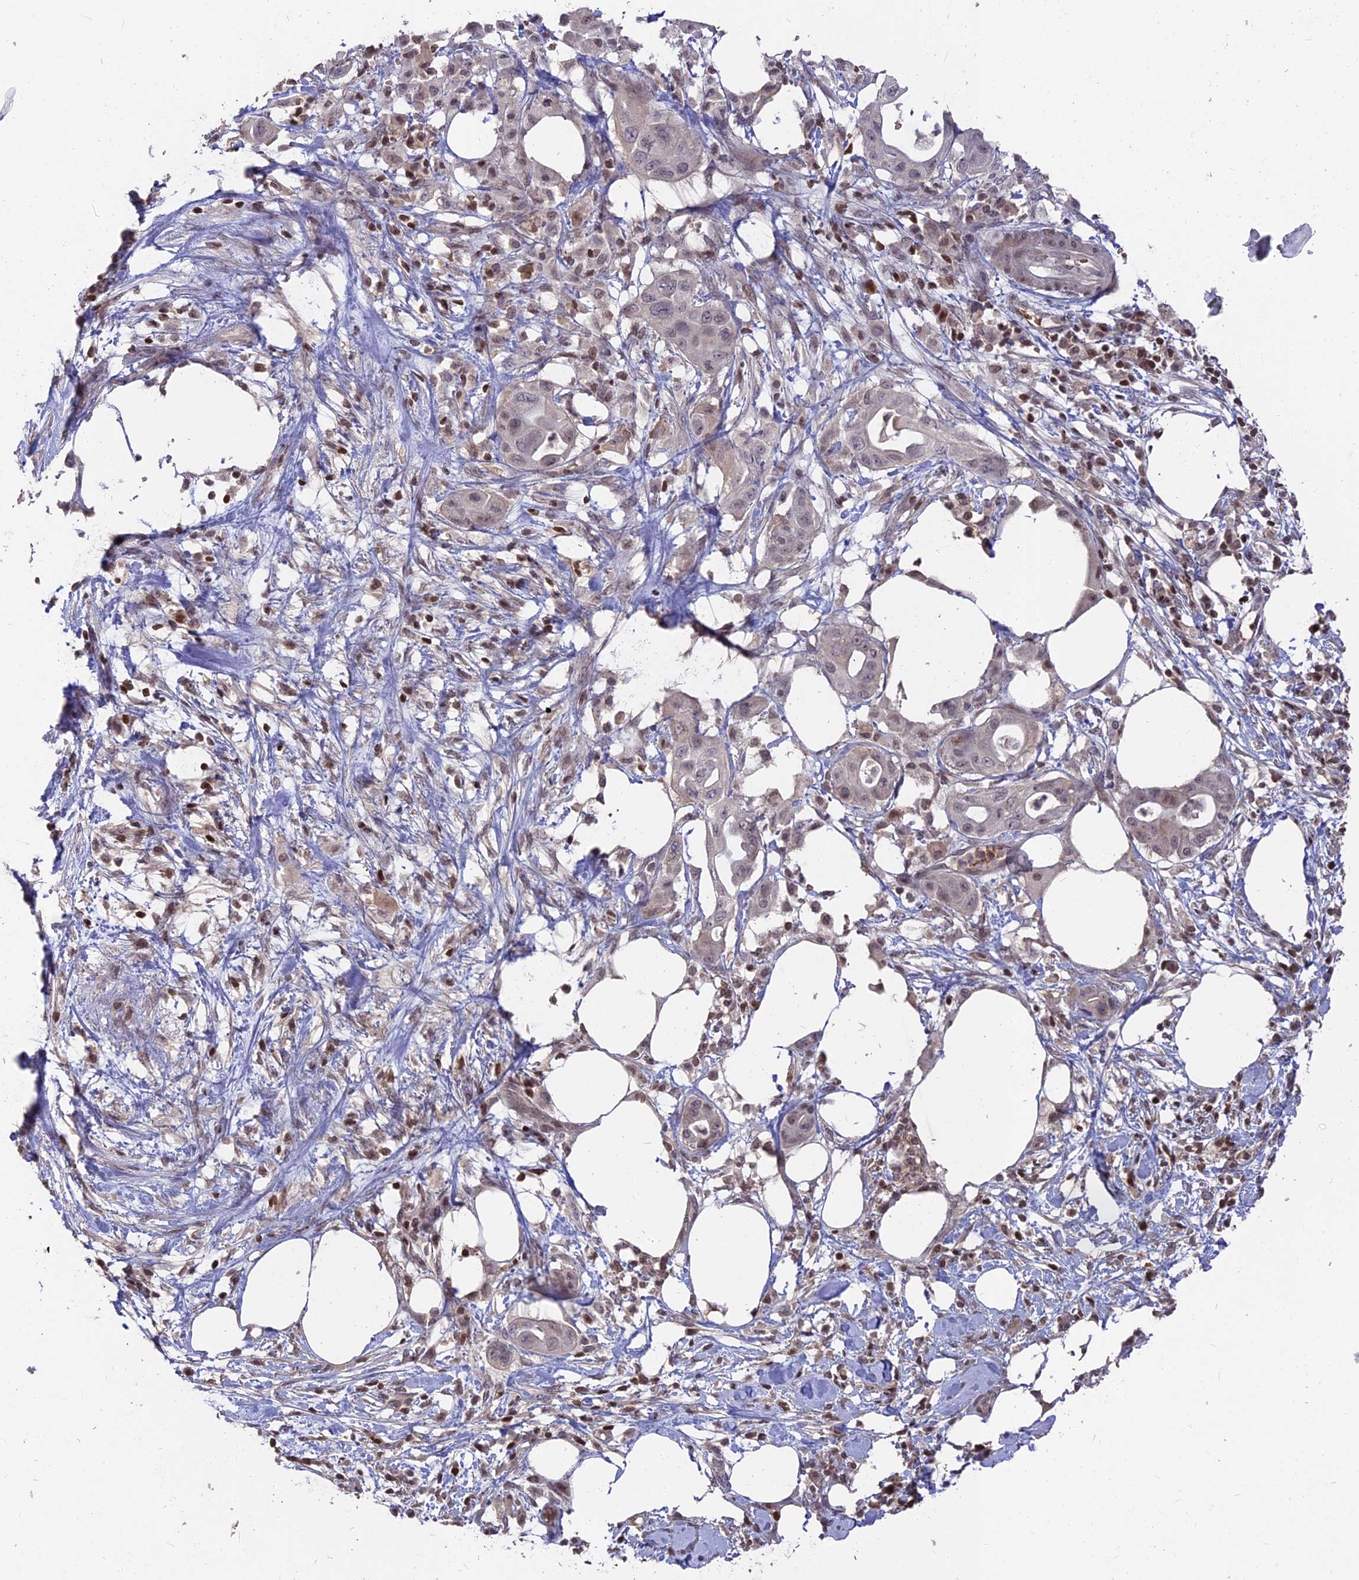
{"staining": {"intensity": "negative", "quantity": "none", "location": "none"}, "tissue": "pancreatic cancer", "cell_type": "Tumor cells", "image_type": "cancer", "snomed": [{"axis": "morphology", "description": "Adenocarcinoma, NOS"}, {"axis": "topography", "description": "Pancreas"}], "caption": "High power microscopy photomicrograph of an IHC micrograph of adenocarcinoma (pancreatic), revealing no significant staining in tumor cells.", "gene": "NR1H3", "patient": {"sex": "male", "age": 68}}